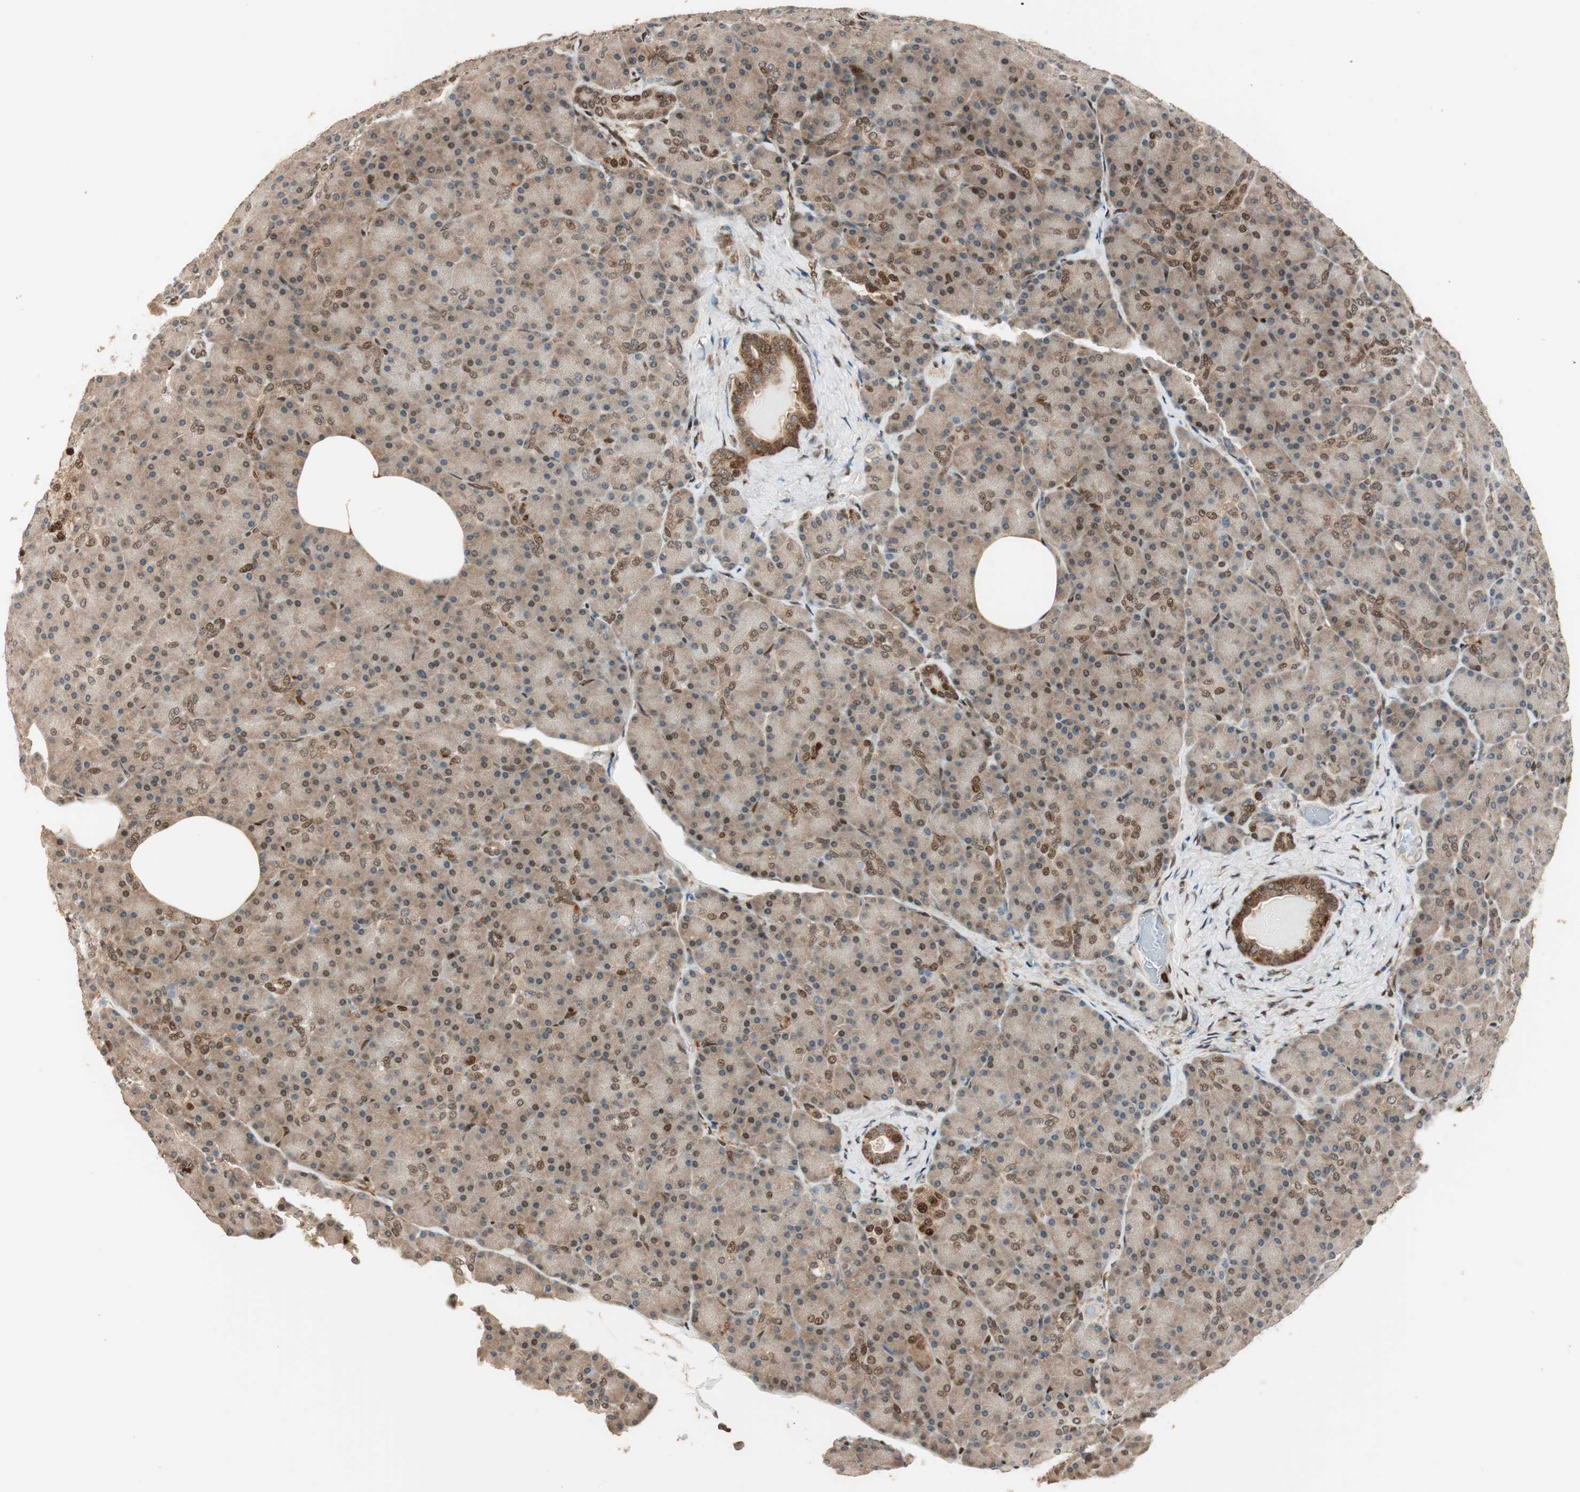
{"staining": {"intensity": "moderate", "quantity": ">75%", "location": "cytoplasmic/membranous,nuclear"}, "tissue": "pancreas", "cell_type": "Exocrine glandular cells", "image_type": "normal", "snomed": [{"axis": "morphology", "description": "Normal tissue, NOS"}, {"axis": "topography", "description": "Pancreas"}], "caption": "Protein analysis of benign pancreas demonstrates moderate cytoplasmic/membranous,nuclear expression in about >75% of exocrine glandular cells. The protein is shown in brown color, while the nuclei are stained blue.", "gene": "BIN1", "patient": {"sex": "female", "age": 43}}